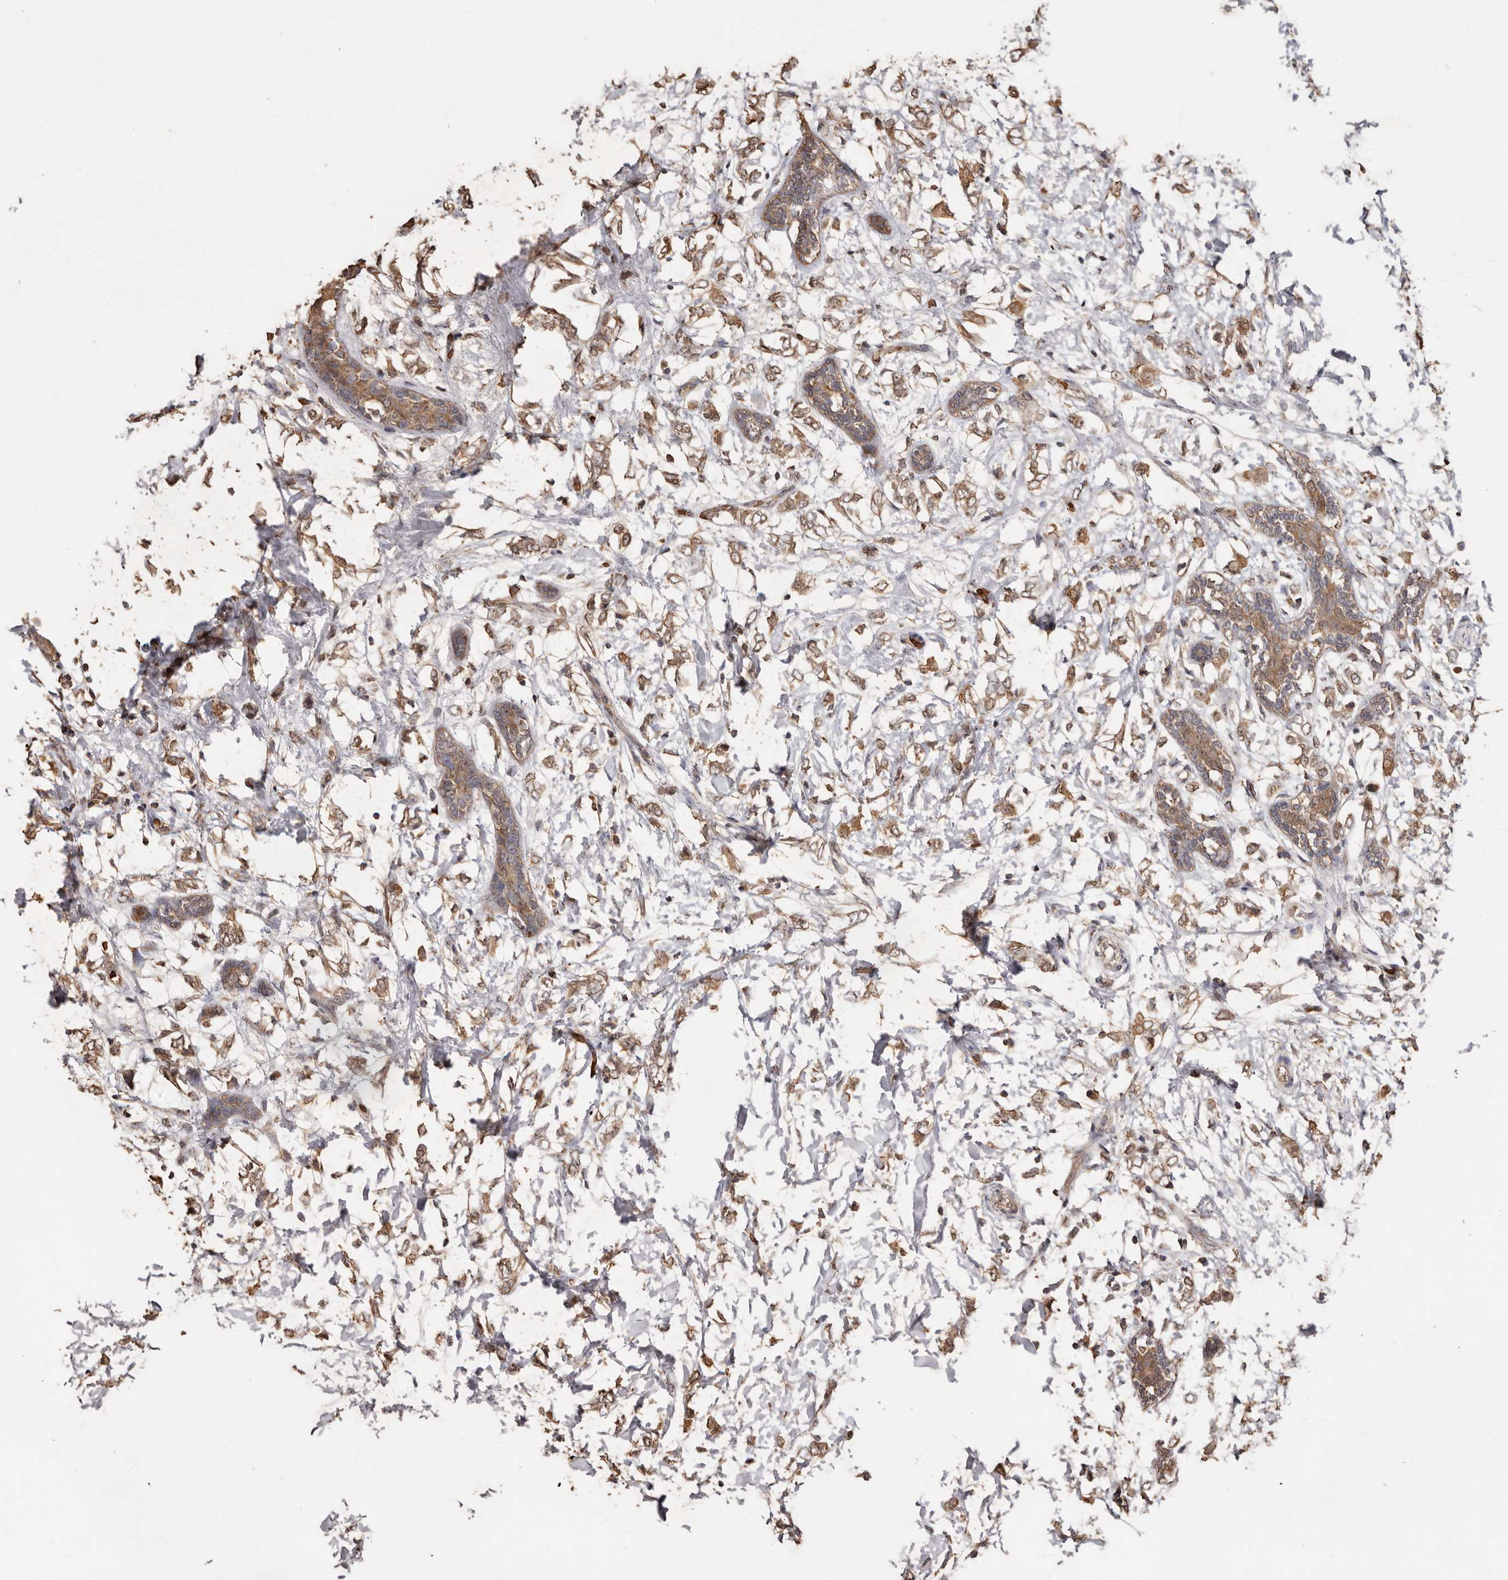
{"staining": {"intensity": "moderate", "quantity": ">75%", "location": "cytoplasmic/membranous"}, "tissue": "breast cancer", "cell_type": "Tumor cells", "image_type": "cancer", "snomed": [{"axis": "morphology", "description": "Normal tissue, NOS"}, {"axis": "morphology", "description": "Lobular carcinoma"}, {"axis": "topography", "description": "Breast"}], "caption": "Approximately >75% of tumor cells in breast lobular carcinoma display moderate cytoplasmic/membranous protein positivity as visualized by brown immunohistochemical staining.", "gene": "GRAMD2A", "patient": {"sex": "female", "age": 47}}